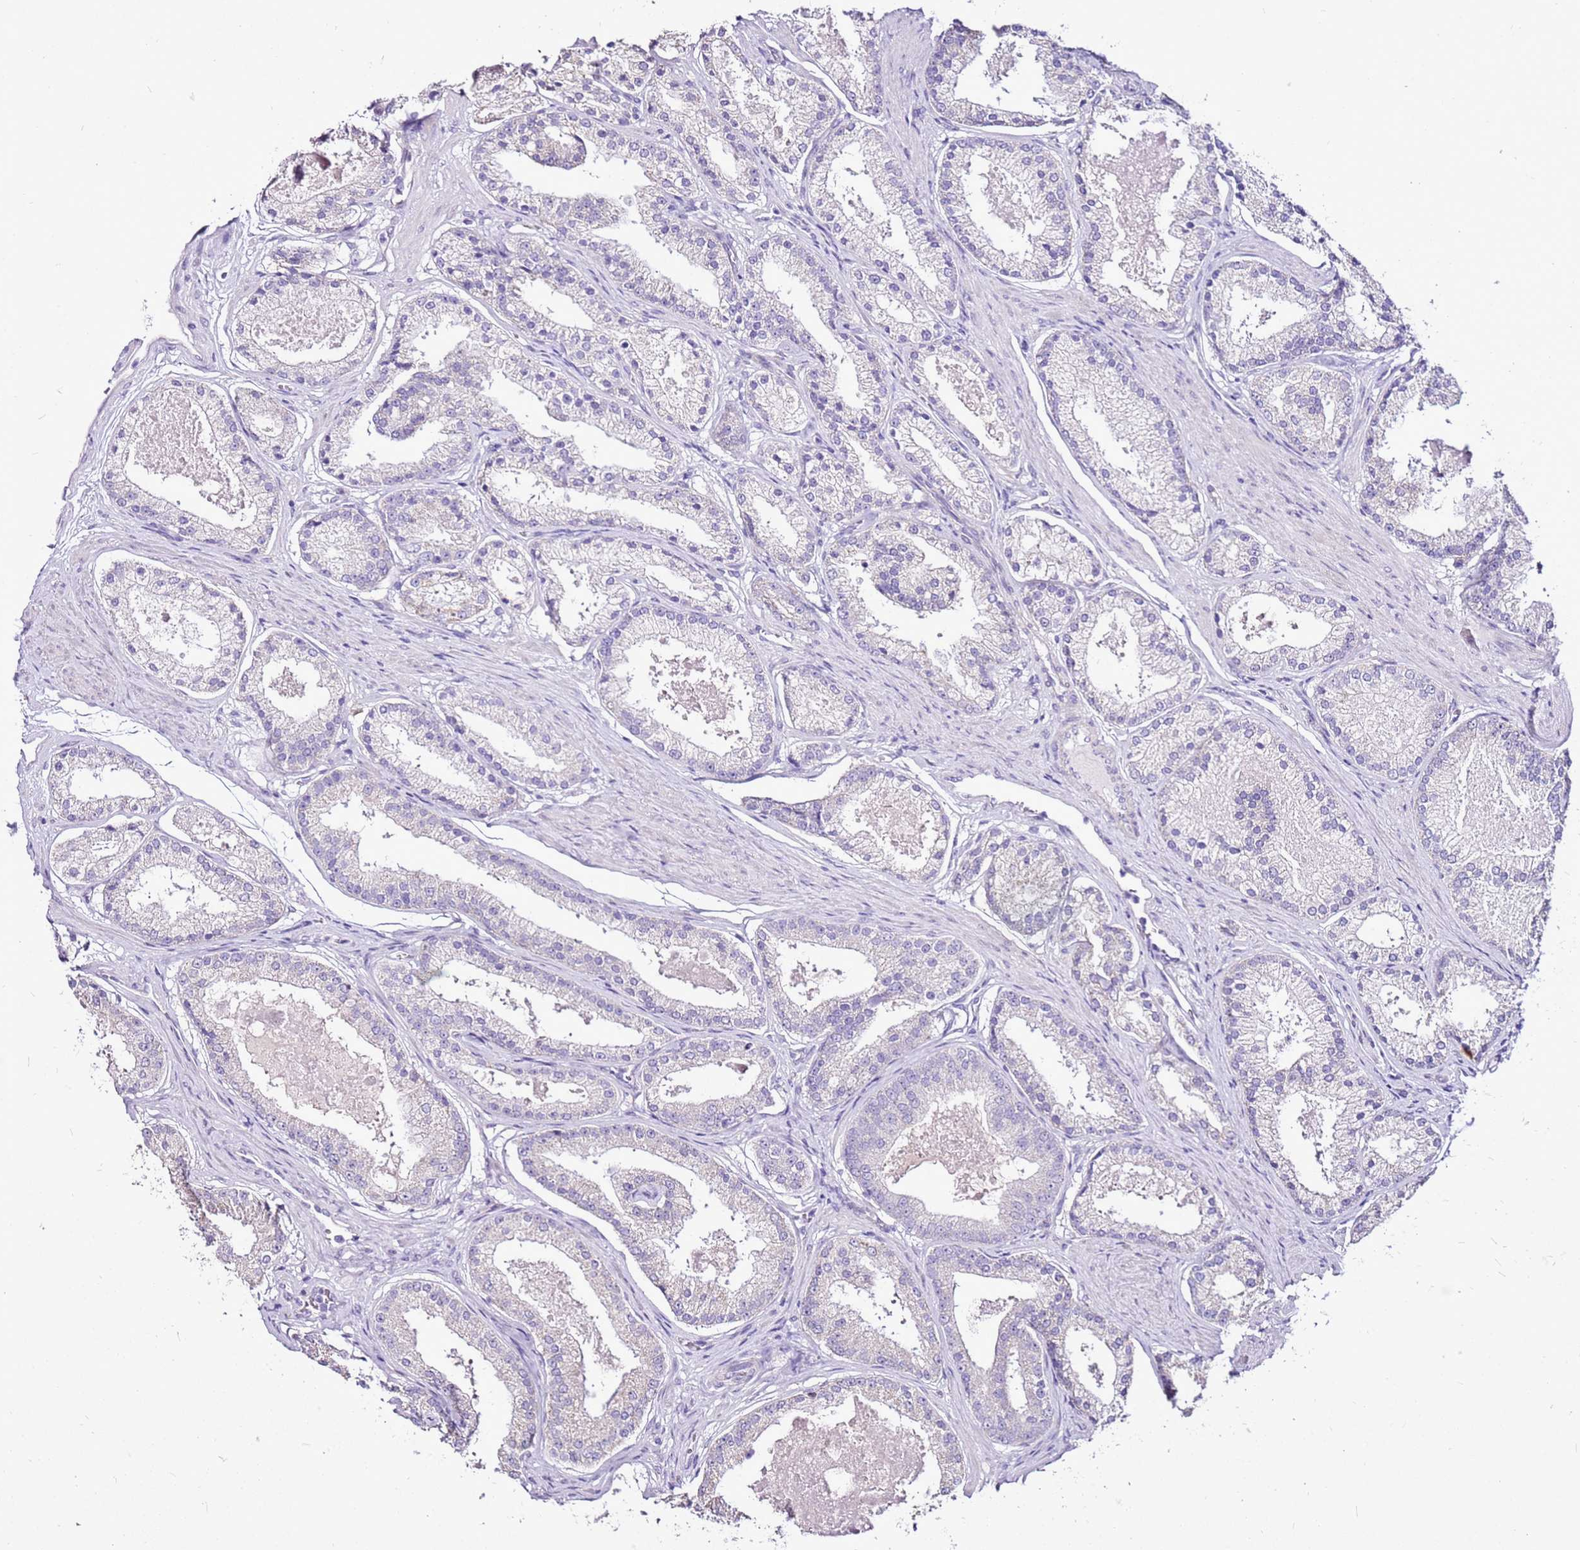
{"staining": {"intensity": "negative", "quantity": "none", "location": "none"}, "tissue": "prostate cancer", "cell_type": "Tumor cells", "image_type": "cancer", "snomed": [{"axis": "morphology", "description": "Adenocarcinoma, Low grade"}, {"axis": "topography", "description": "Prostate"}], "caption": "Image shows no protein staining in tumor cells of low-grade adenocarcinoma (prostate) tissue.", "gene": "SLC38A5", "patient": {"sex": "male", "age": 59}}